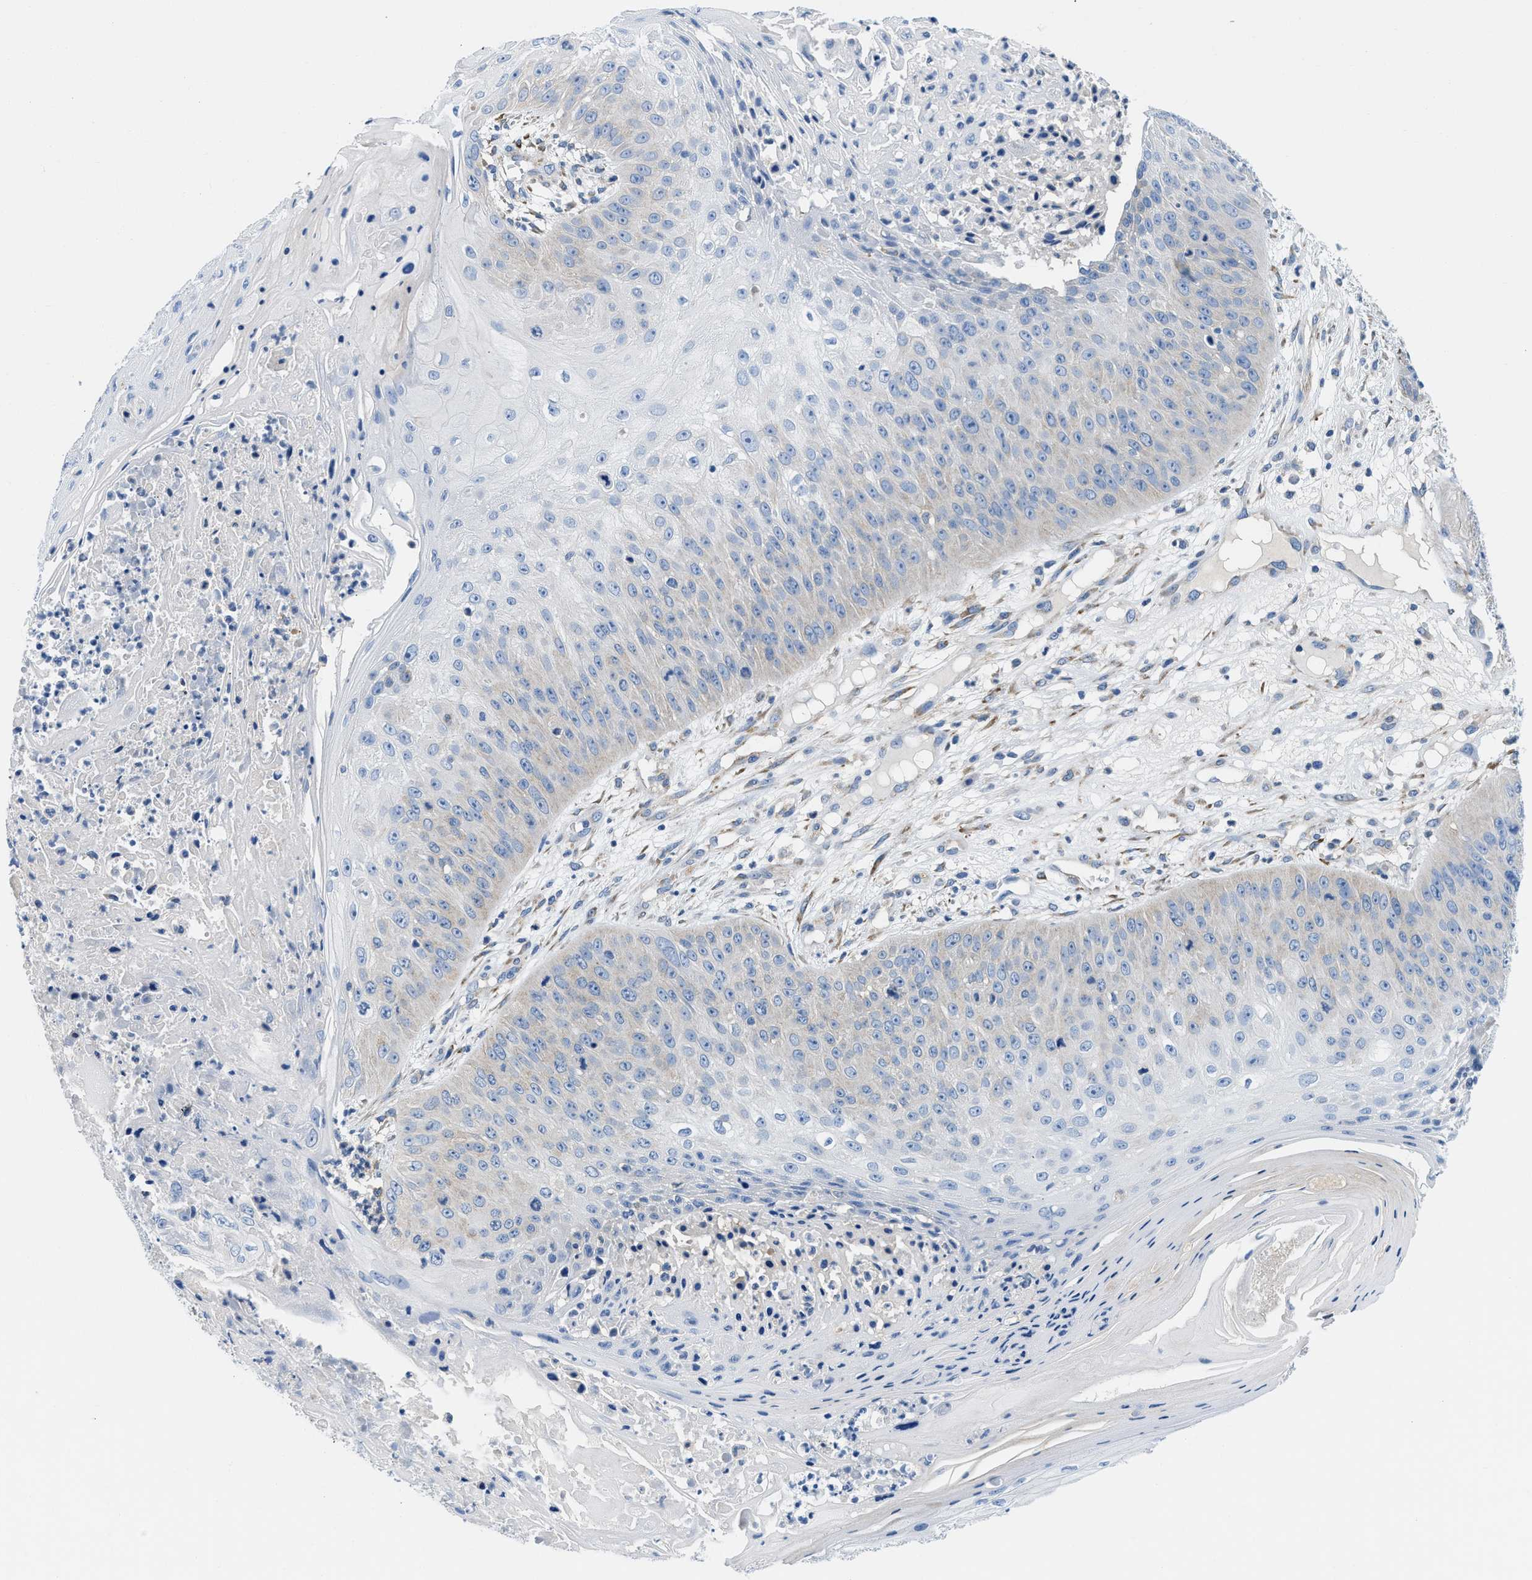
{"staining": {"intensity": "negative", "quantity": "none", "location": "none"}, "tissue": "skin cancer", "cell_type": "Tumor cells", "image_type": "cancer", "snomed": [{"axis": "morphology", "description": "Squamous cell carcinoma, NOS"}, {"axis": "topography", "description": "Skin"}], "caption": "The micrograph demonstrates no significant staining in tumor cells of squamous cell carcinoma (skin).", "gene": "BNC2", "patient": {"sex": "female", "age": 80}}